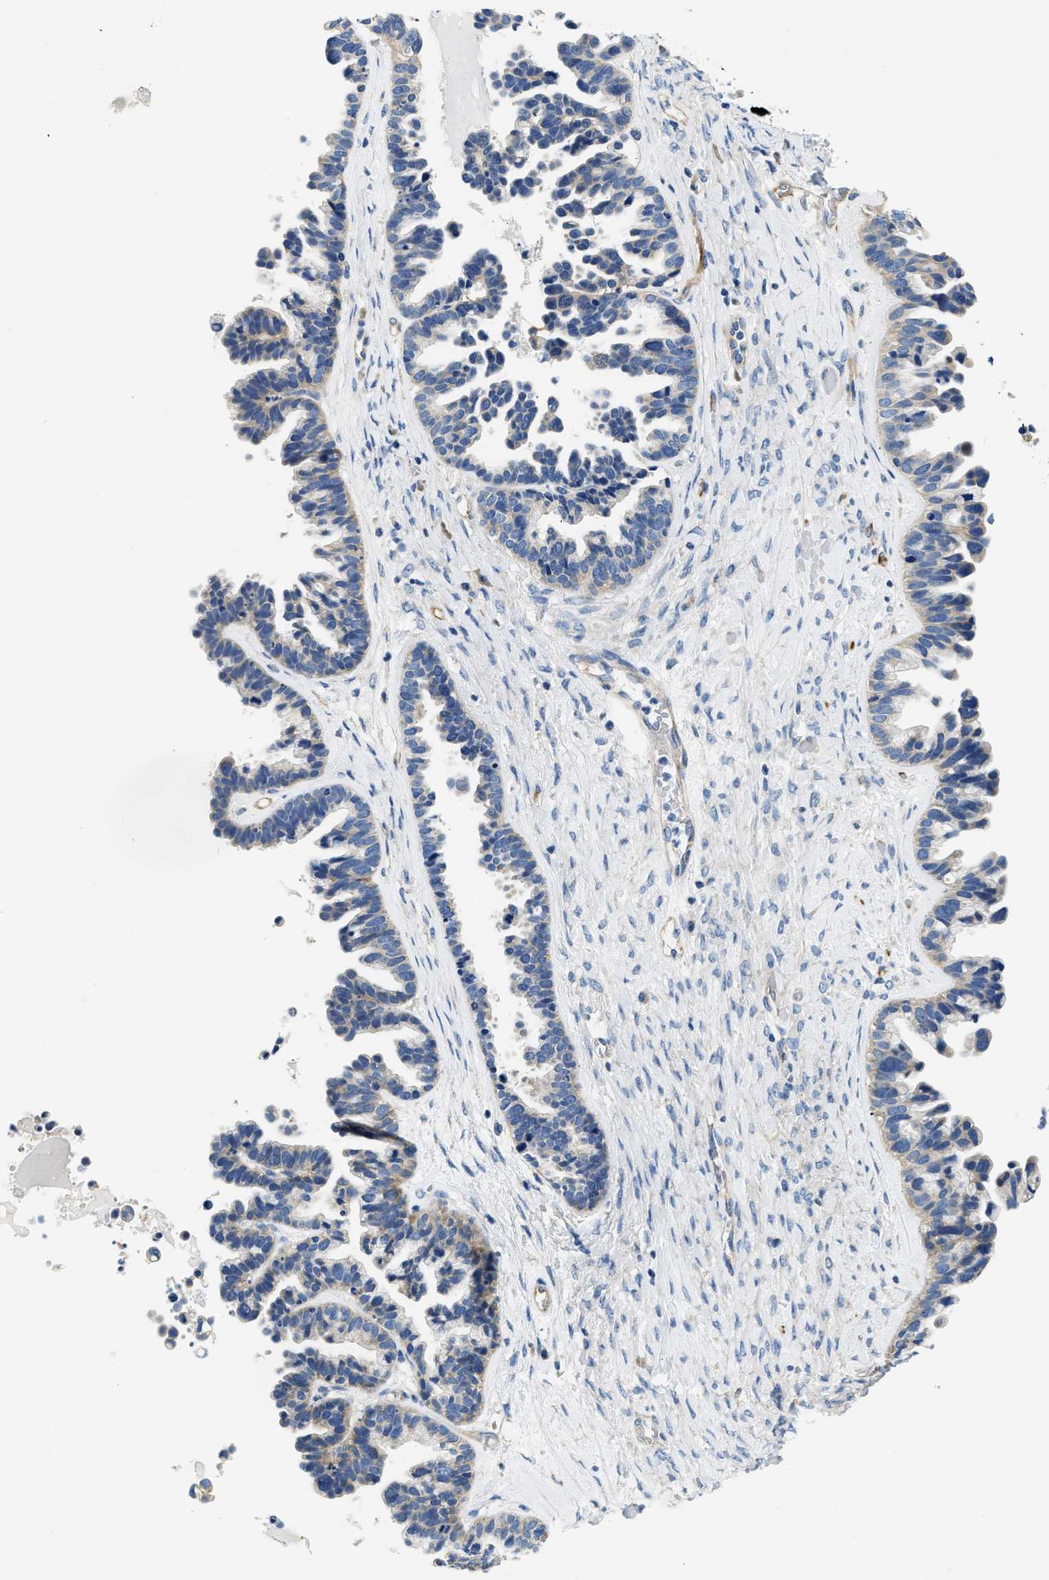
{"staining": {"intensity": "moderate", "quantity": "<25%", "location": "cytoplasmic/membranous"}, "tissue": "ovarian cancer", "cell_type": "Tumor cells", "image_type": "cancer", "snomed": [{"axis": "morphology", "description": "Cystadenocarcinoma, serous, NOS"}, {"axis": "topography", "description": "Ovary"}], "caption": "Ovarian serous cystadenocarcinoma stained for a protein exhibits moderate cytoplasmic/membranous positivity in tumor cells.", "gene": "CSDE1", "patient": {"sex": "female", "age": 56}}